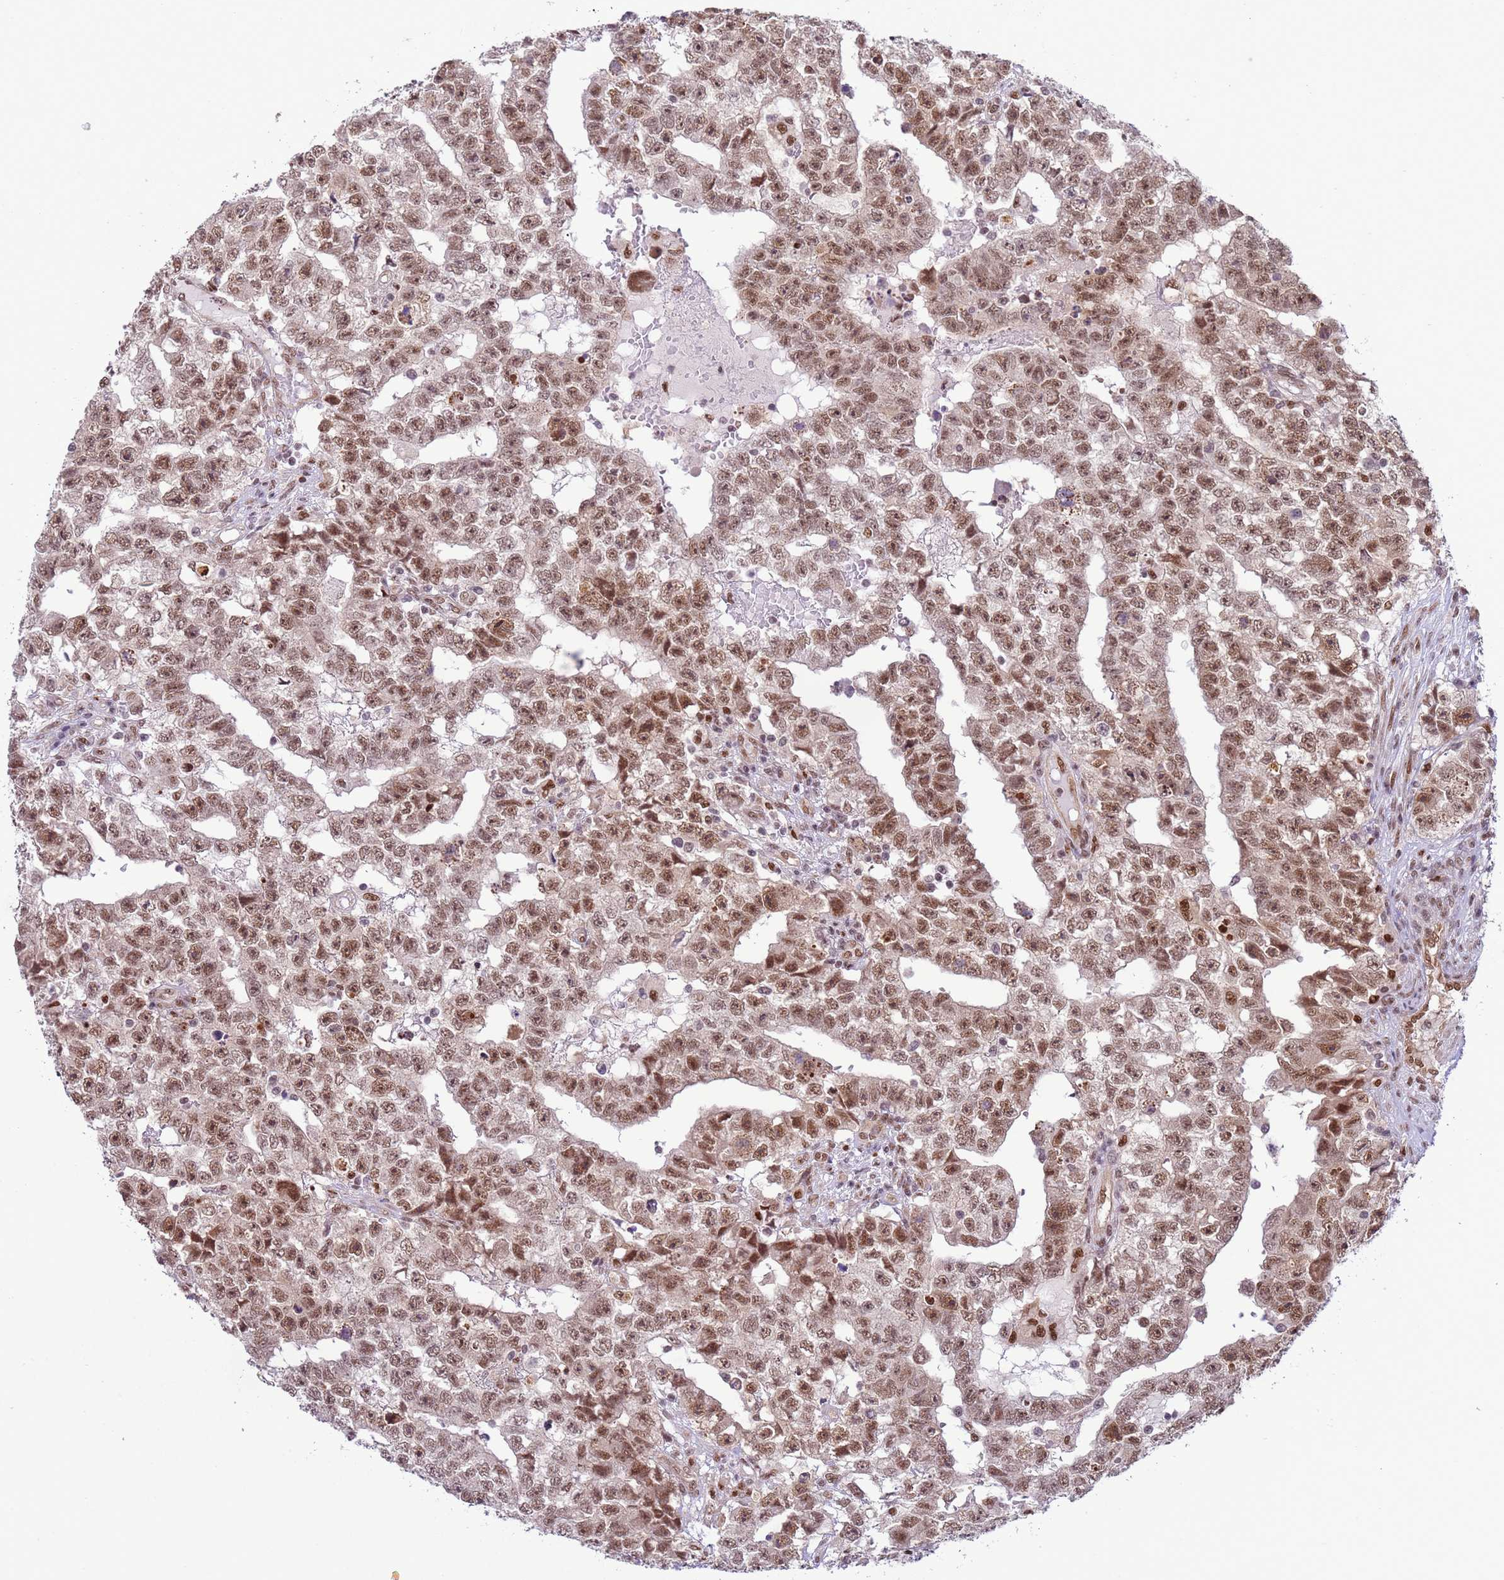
{"staining": {"intensity": "moderate", "quantity": ">75%", "location": "nuclear"}, "tissue": "testis cancer", "cell_type": "Tumor cells", "image_type": "cancer", "snomed": [{"axis": "morphology", "description": "Carcinoma, Embryonal, NOS"}, {"axis": "topography", "description": "Testis"}], "caption": "Tumor cells reveal moderate nuclear staining in approximately >75% of cells in testis cancer (embryonal carcinoma).", "gene": "PRPF6", "patient": {"sex": "male", "age": 25}}